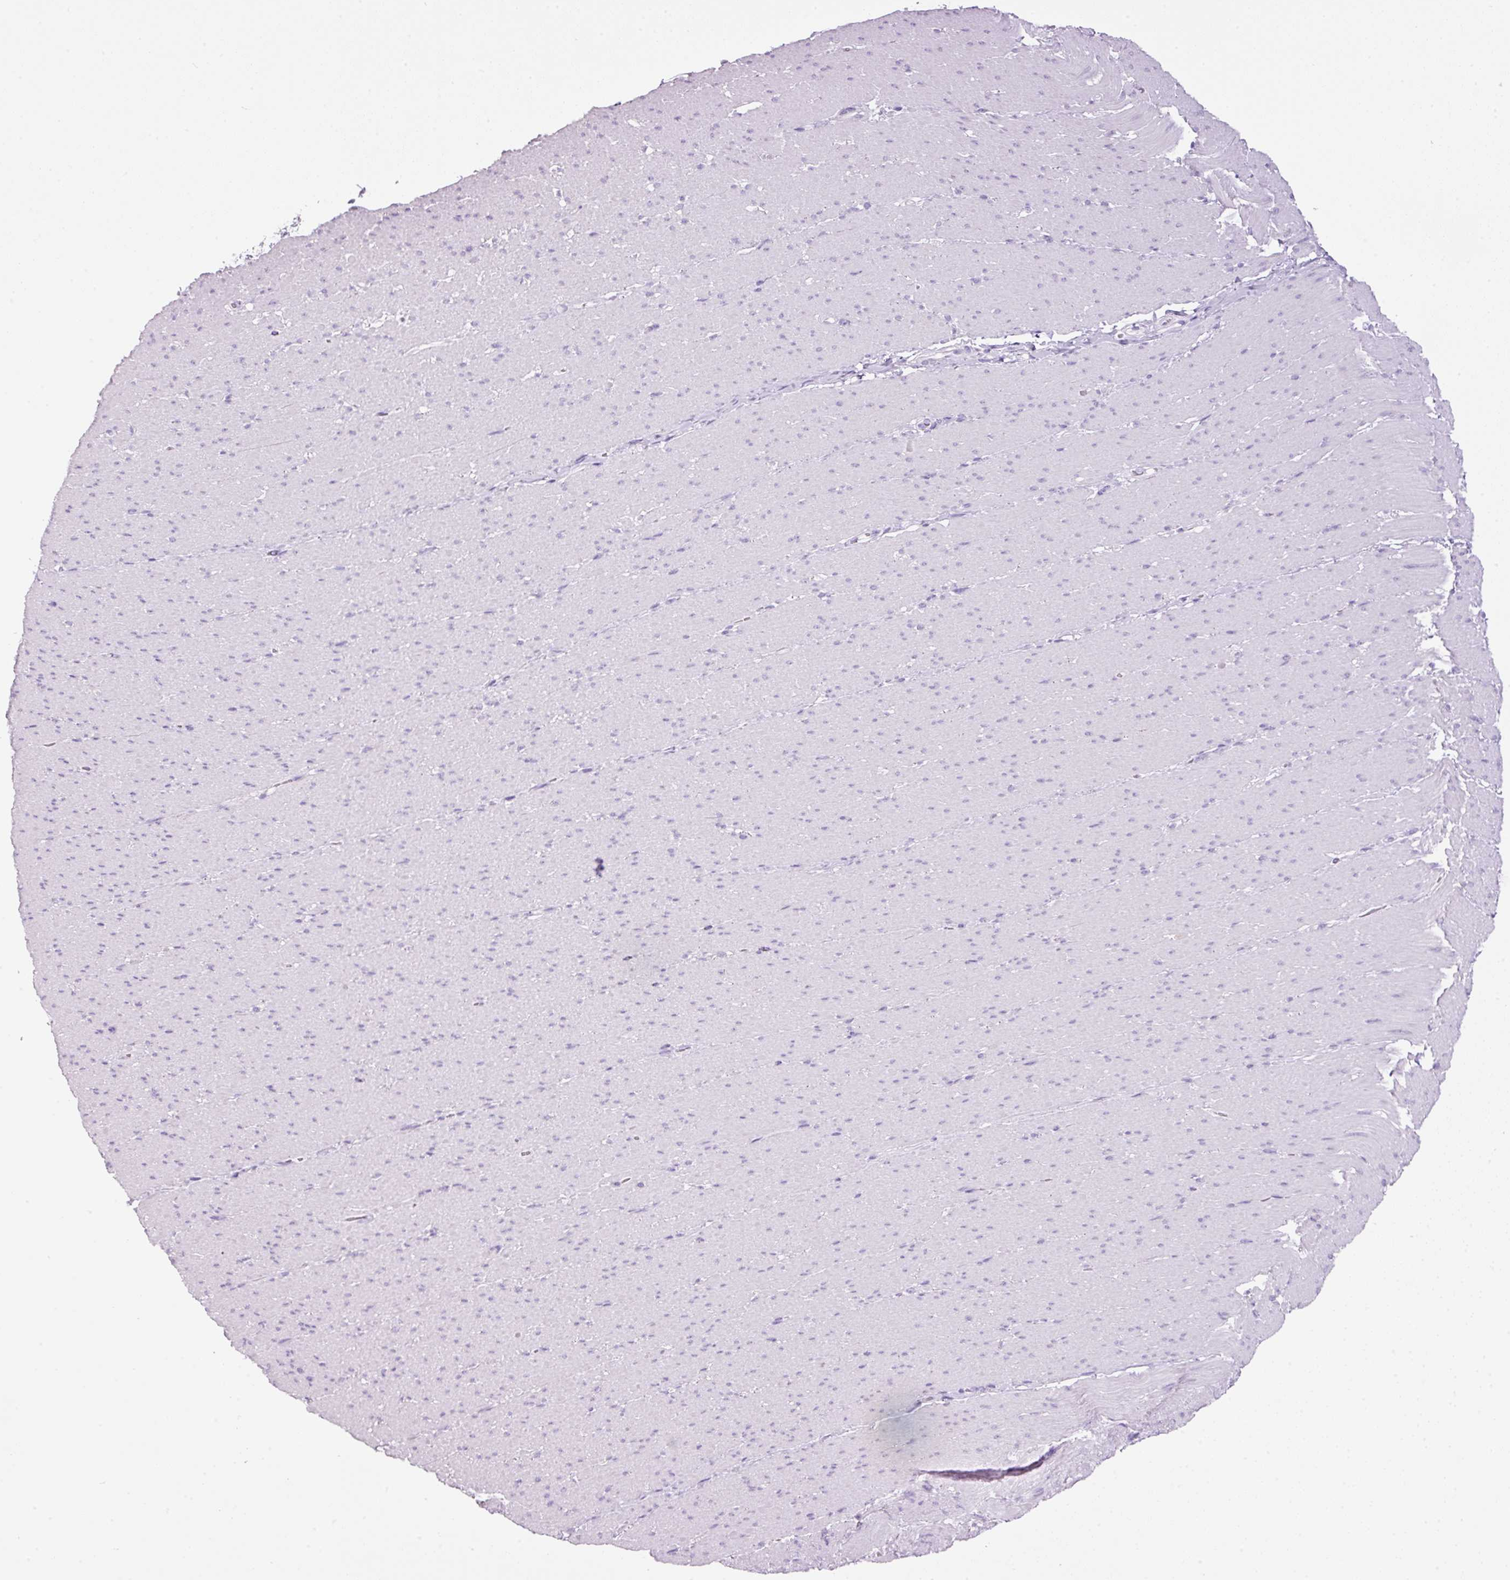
{"staining": {"intensity": "negative", "quantity": "none", "location": "none"}, "tissue": "smooth muscle", "cell_type": "Smooth muscle cells", "image_type": "normal", "snomed": [{"axis": "morphology", "description": "Normal tissue, NOS"}, {"axis": "topography", "description": "Smooth muscle"}, {"axis": "topography", "description": "Rectum"}], "caption": "Immunohistochemistry (IHC) micrograph of benign human smooth muscle stained for a protein (brown), which displays no staining in smooth muscle cells.", "gene": "BSND", "patient": {"sex": "male", "age": 53}}